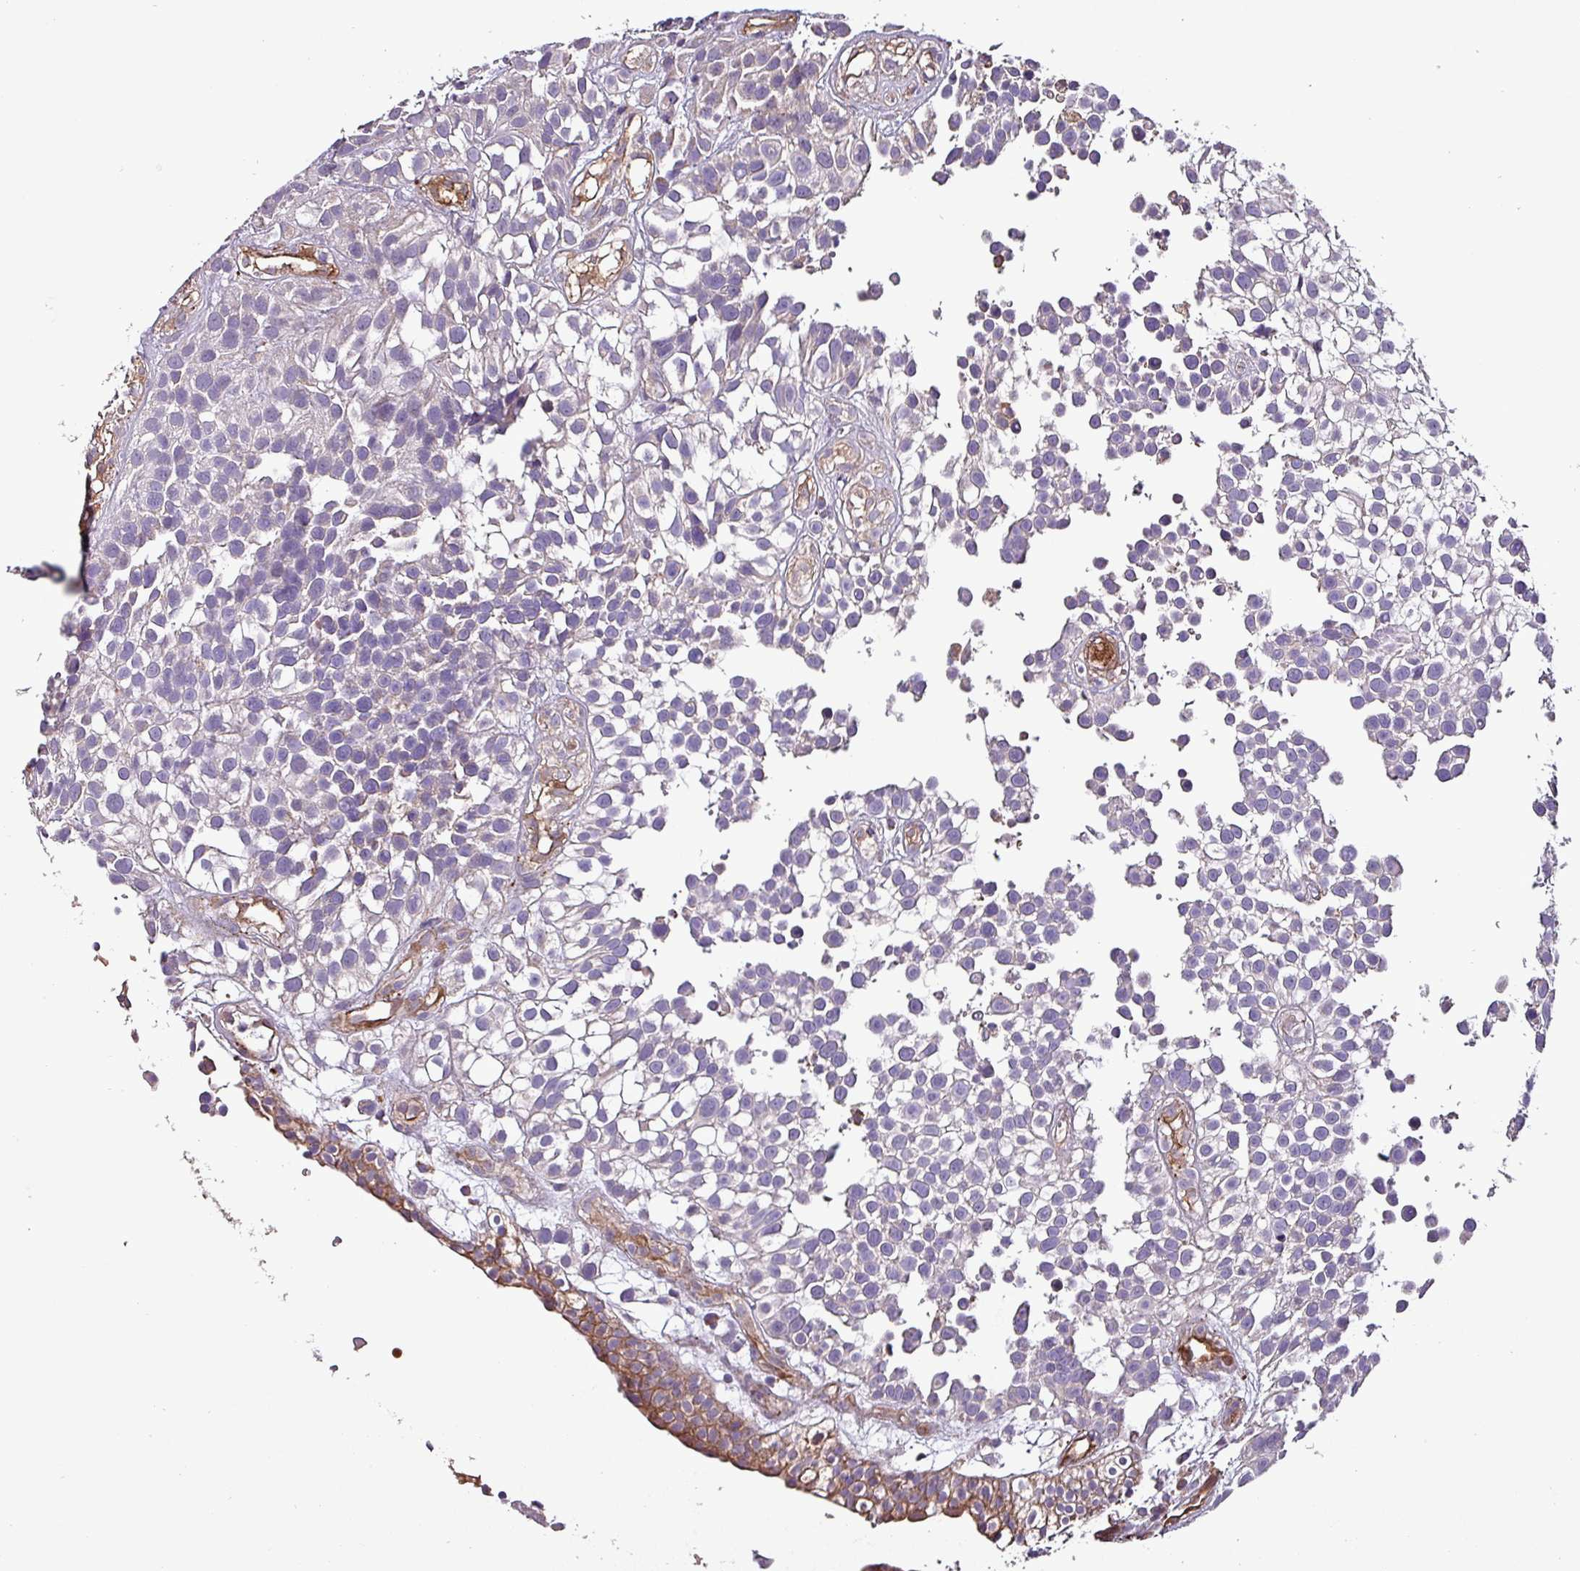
{"staining": {"intensity": "negative", "quantity": "none", "location": "none"}, "tissue": "urothelial cancer", "cell_type": "Tumor cells", "image_type": "cancer", "snomed": [{"axis": "morphology", "description": "Urothelial carcinoma, High grade"}, {"axis": "topography", "description": "Urinary bladder"}], "caption": "Urothelial cancer was stained to show a protein in brown. There is no significant staining in tumor cells.", "gene": "SCIN", "patient": {"sex": "male", "age": 56}}